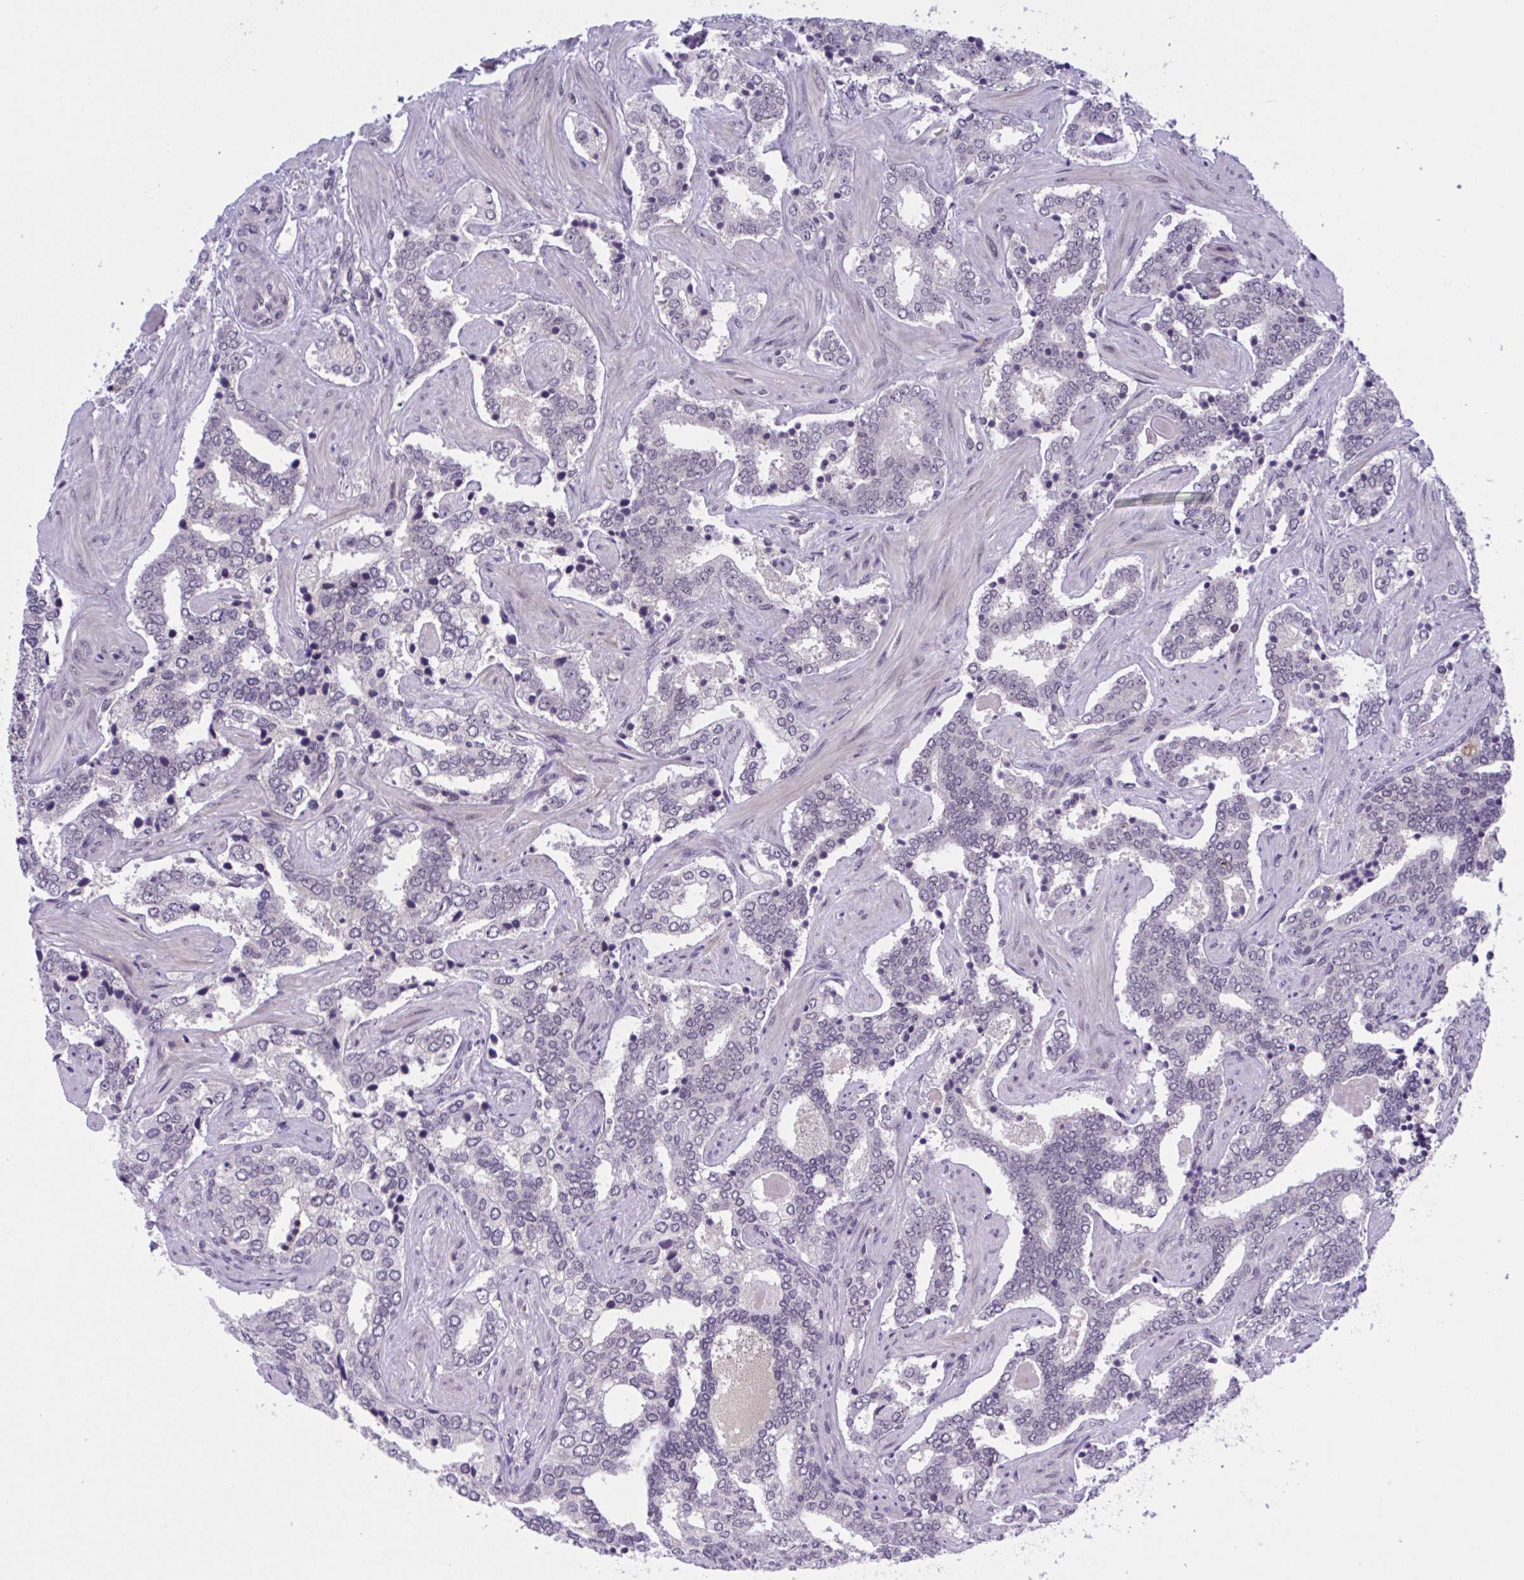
{"staining": {"intensity": "negative", "quantity": "none", "location": "none"}, "tissue": "prostate cancer", "cell_type": "Tumor cells", "image_type": "cancer", "snomed": [{"axis": "morphology", "description": "Adenocarcinoma, High grade"}, {"axis": "topography", "description": "Prostate"}], "caption": "Immunohistochemistry histopathology image of neoplastic tissue: prostate adenocarcinoma (high-grade) stained with DAB (3,3'-diaminobenzidine) exhibits no significant protein positivity in tumor cells. (DAB (3,3'-diaminobenzidine) immunohistochemistry, high magnification).", "gene": "TTC7B", "patient": {"sex": "male", "age": 60}}